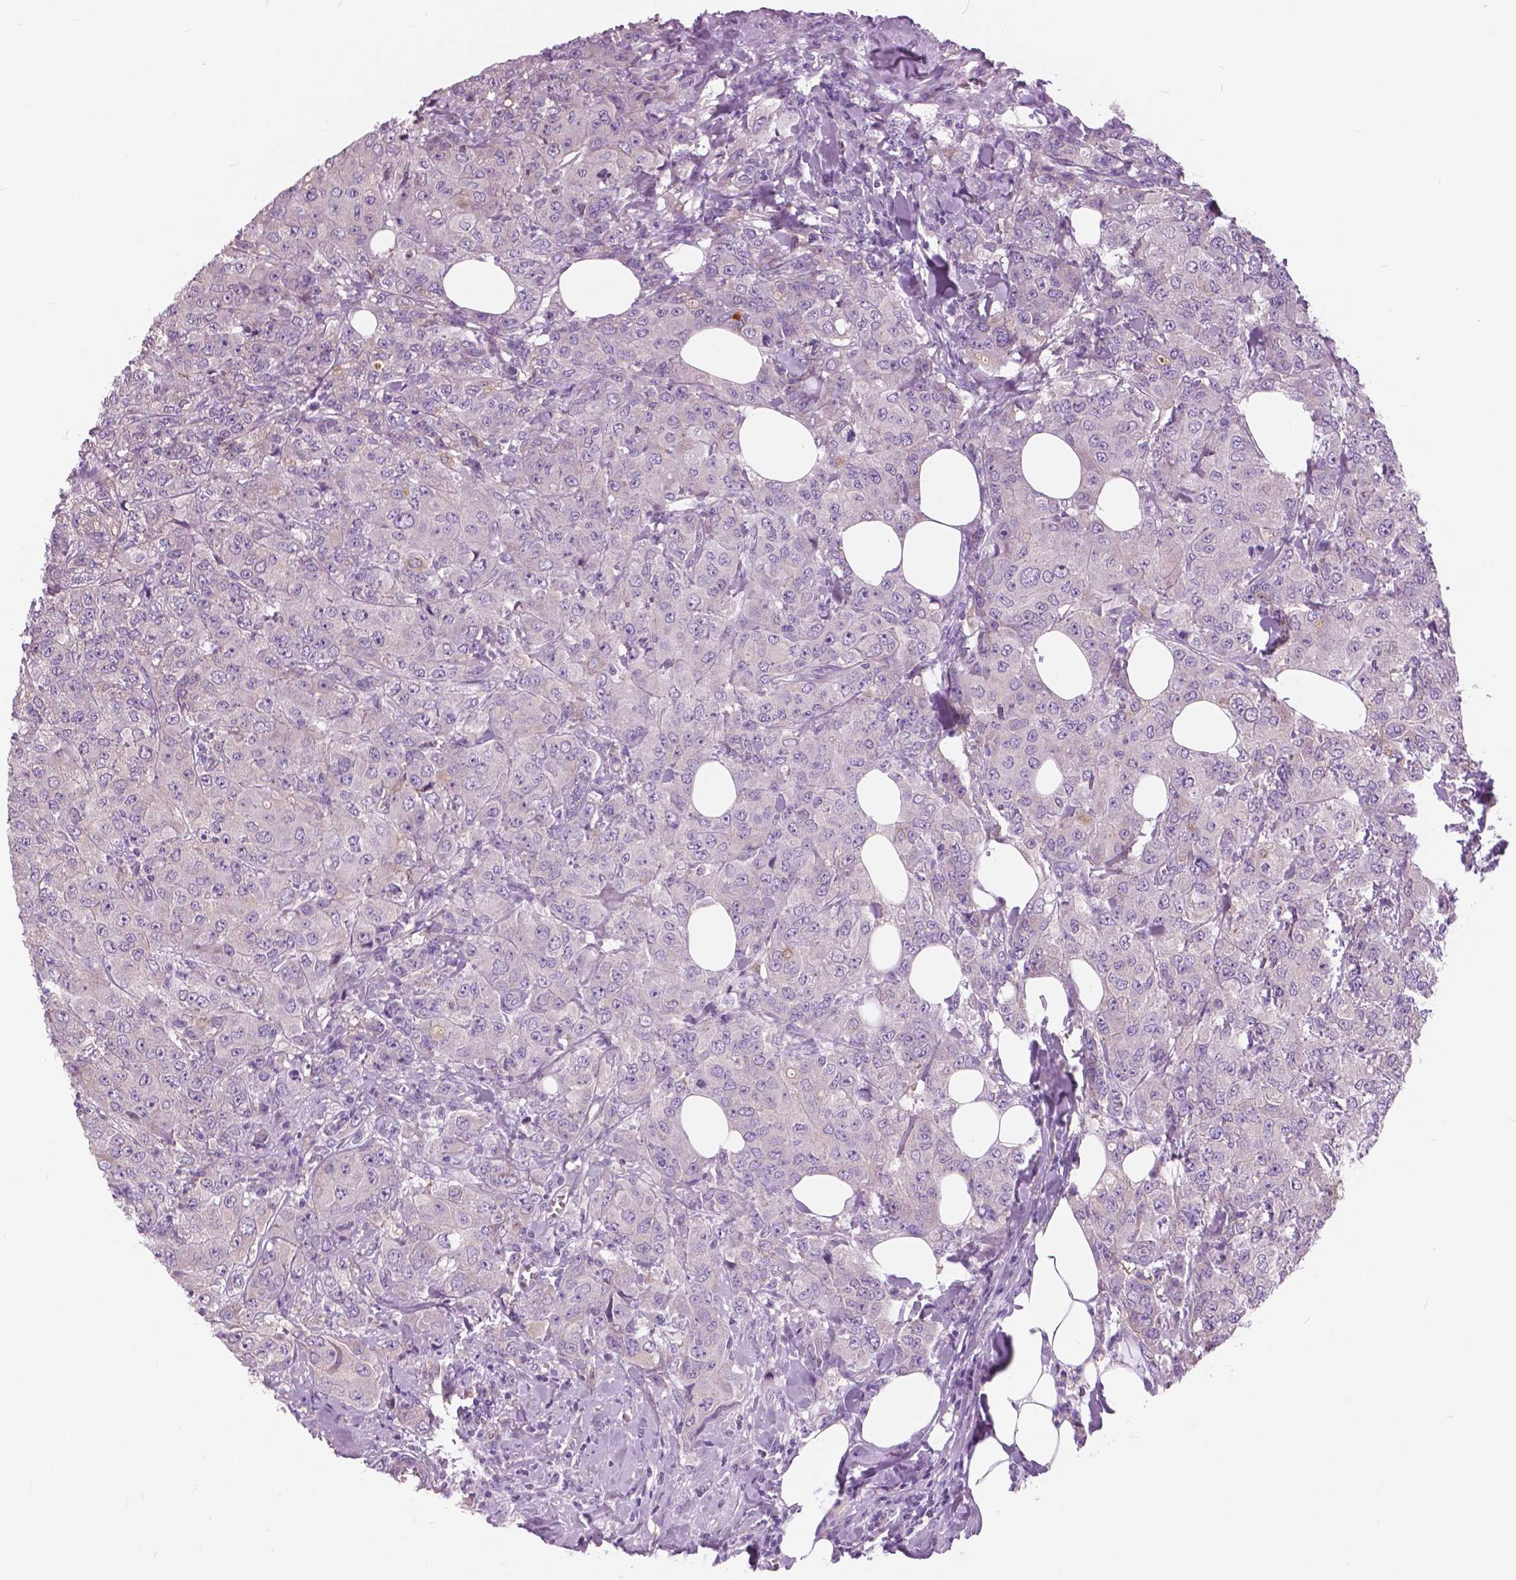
{"staining": {"intensity": "negative", "quantity": "none", "location": "none"}, "tissue": "breast cancer", "cell_type": "Tumor cells", "image_type": "cancer", "snomed": [{"axis": "morphology", "description": "Normal tissue, NOS"}, {"axis": "morphology", "description": "Duct carcinoma"}, {"axis": "topography", "description": "Breast"}], "caption": "Tumor cells show no significant protein positivity in breast invasive ductal carcinoma. Nuclei are stained in blue.", "gene": "SERPINI1", "patient": {"sex": "female", "age": 43}}